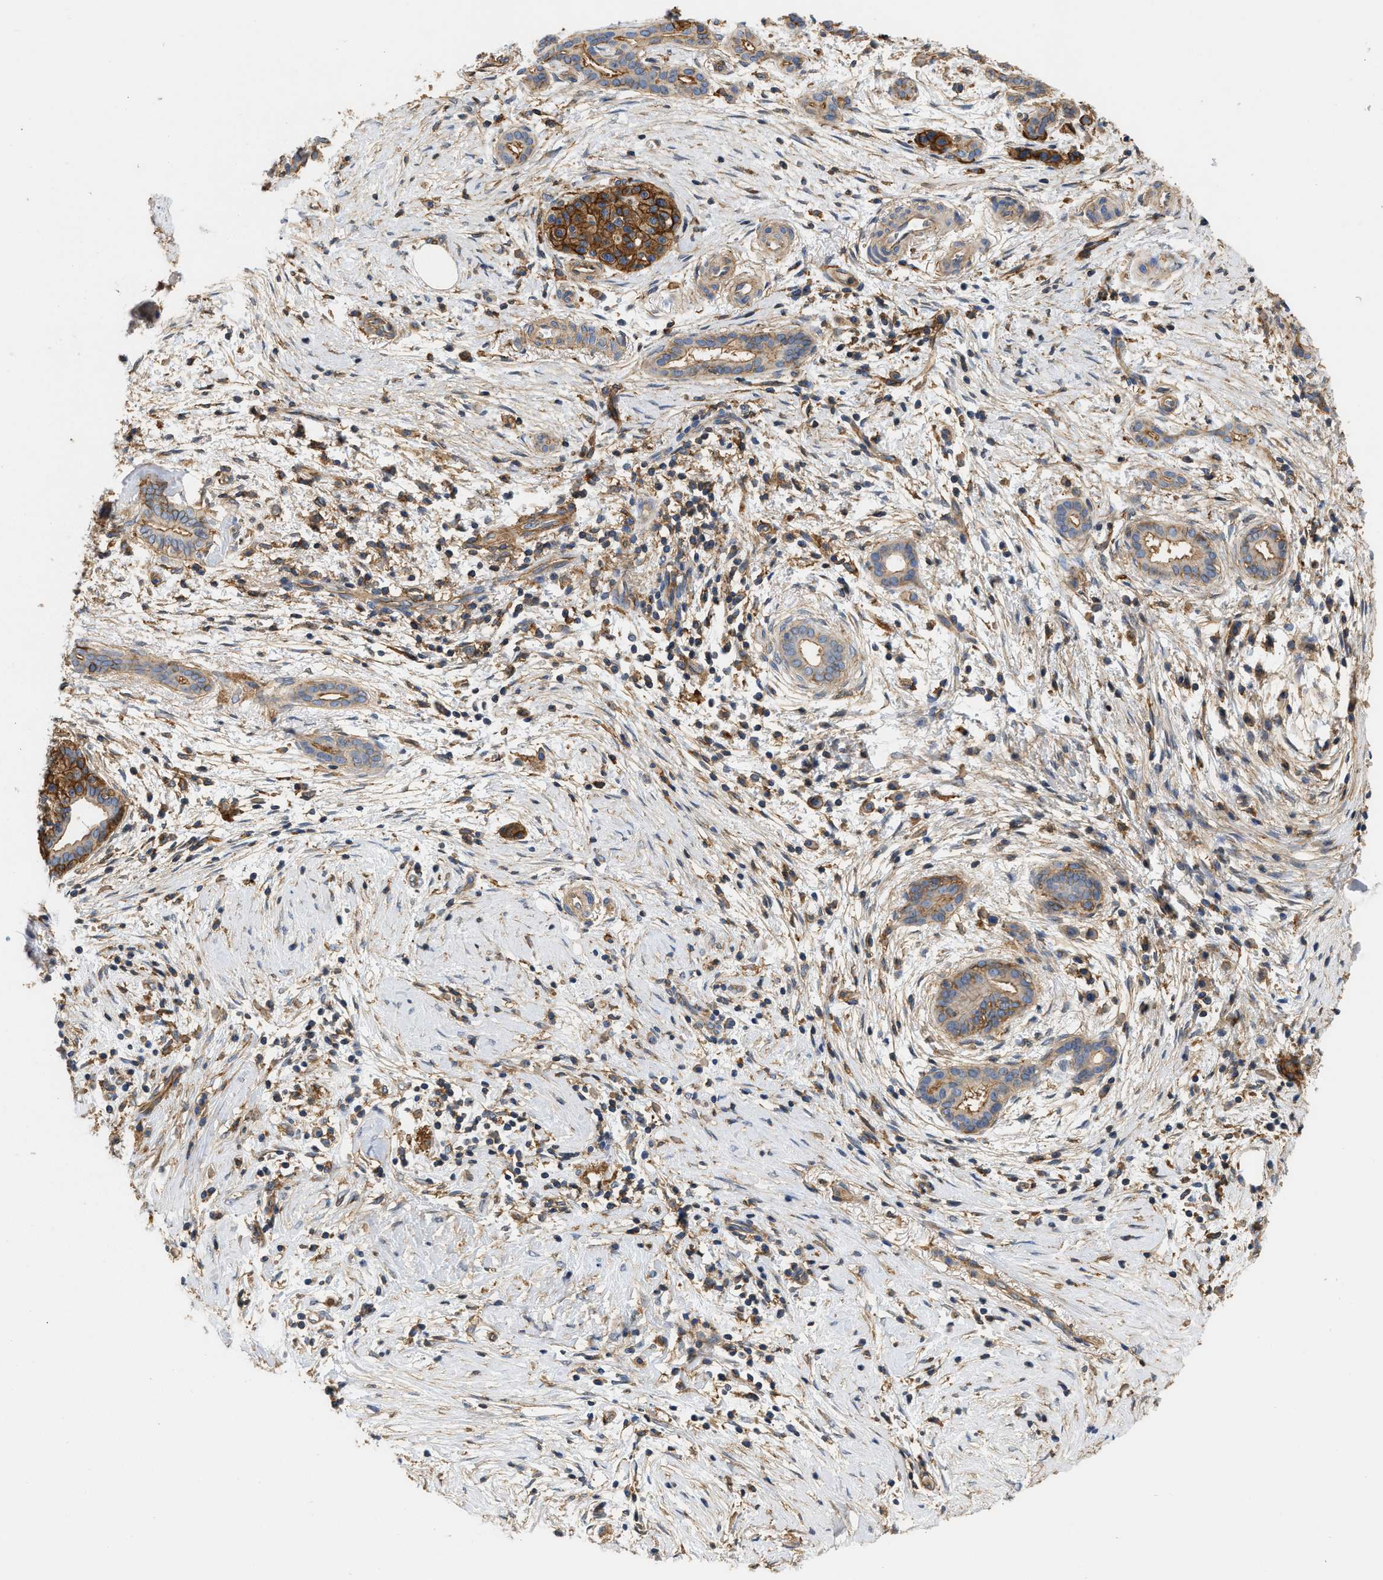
{"staining": {"intensity": "moderate", "quantity": "25%-75%", "location": "cytoplasmic/membranous"}, "tissue": "pancreatic cancer", "cell_type": "Tumor cells", "image_type": "cancer", "snomed": [{"axis": "morphology", "description": "Adenocarcinoma, NOS"}, {"axis": "topography", "description": "Pancreas"}], "caption": "A histopathology image of pancreatic cancer stained for a protein exhibits moderate cytoplasmic/membranous brown staining in tumor cells. (DAB (3,3'-diaminobenzidine) IHC, brown staining for protein, blue staining for nuclei).", "gene": "GNB4", "patient": {"sex": "female", "age": 70}}